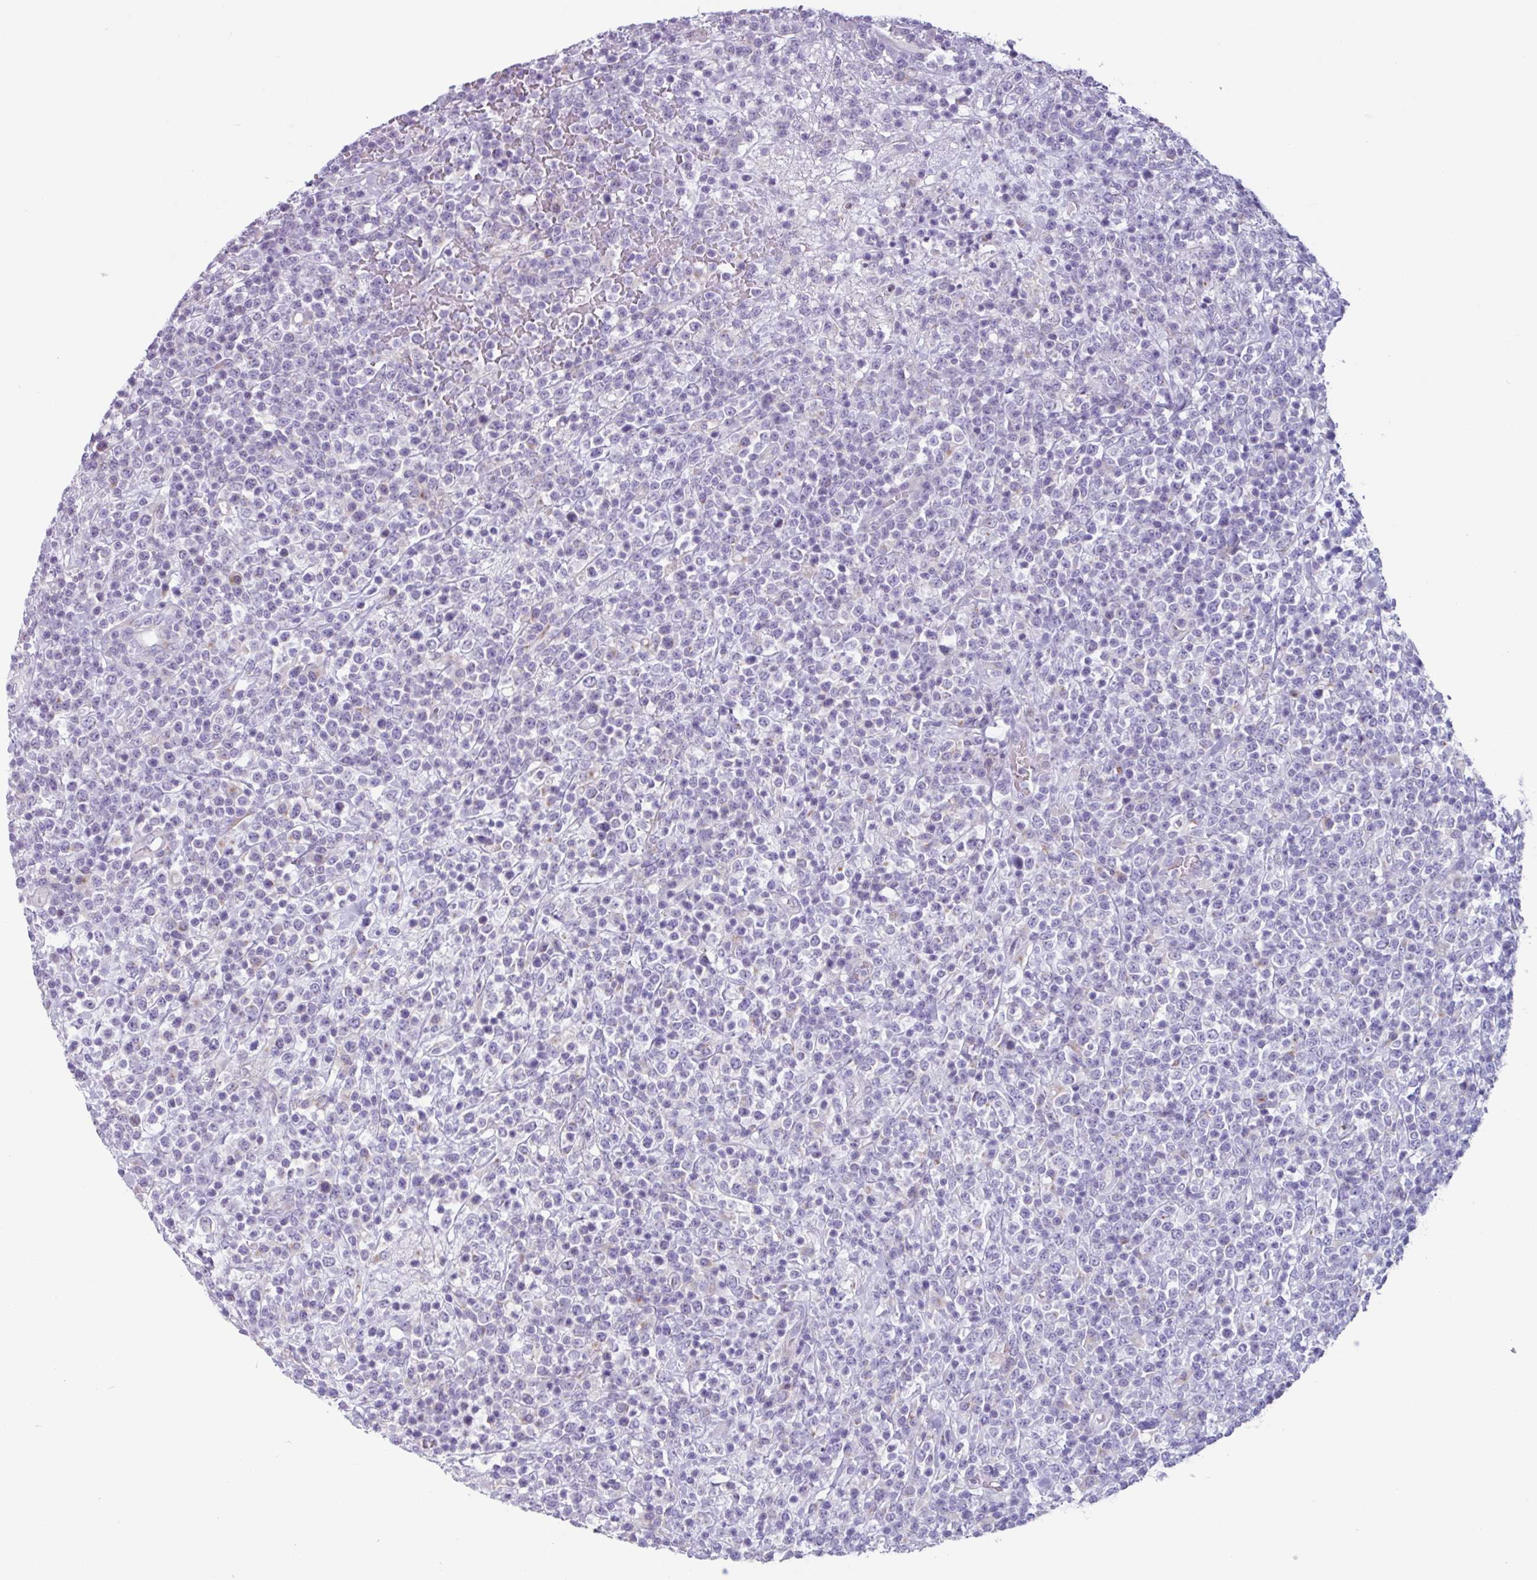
{"staining": {"intensity": "negative", "quantity": "none", "location": "none"}, "tissue": "lymphoma", "cell_type": "Tumor cells", "image_type": "cancer", "snomed": [{"axis": "morphology", "description": "Malignant lymphoma, non-Hodgkin's type, High grade"}, {"axis": "topography", "description": "Colon"}], "caption": "This photomicrograph is of malignant lymphoma, non-Hodgkin's type (high-grade) stained with IHC to label a protein in brown with the nuclei are counter-stained blue. There is no expression in tumor cells. (DAB immunohistochemistry visualized using brightfield microscopy, high magnification).", "gene": "ADGRE1", "patient": {"sex": "female", "age": 53}}